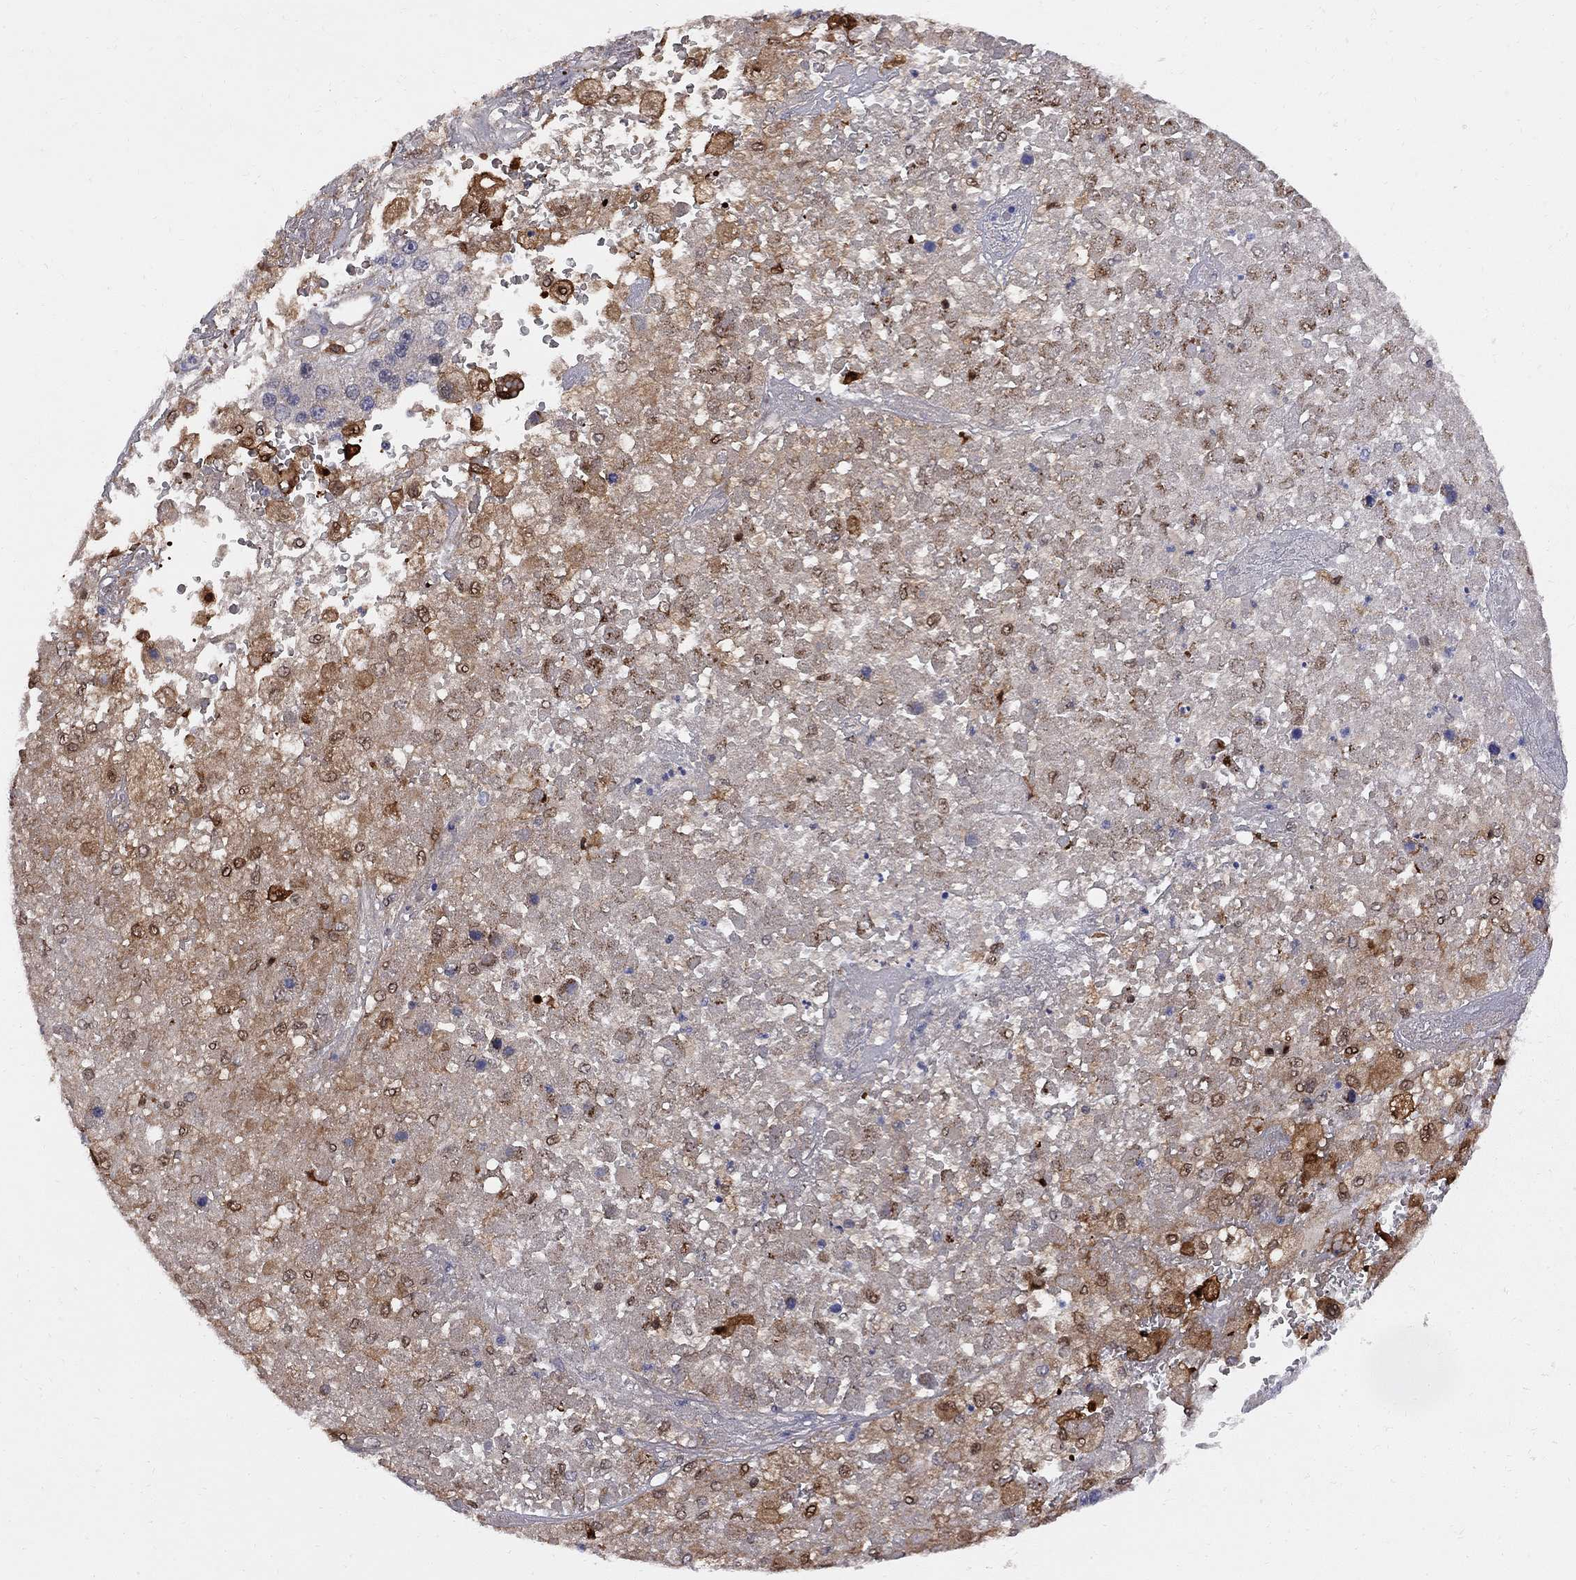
{"staining": {"intensity": "negative", "quantity": "none", "location": "none"}, "tissue": "liver cancer", "cell_type": "Tumor cells", "image_type": "cancer", "snomed": [{"axis": "morphology", "description": "Carcinoma, Hepatocellular, NOS"}, {"axis": "topography", "description": "Liver"}], "caption": "Immunohistochemistry micrograph of neoplastic tissue: liver cancer (hepatocellular carcinoma) stained with DAB displays no significant protein positivity in tumor cells.", "gene": "MTHFR", "patient": {"sex": "female", "age": 73}}